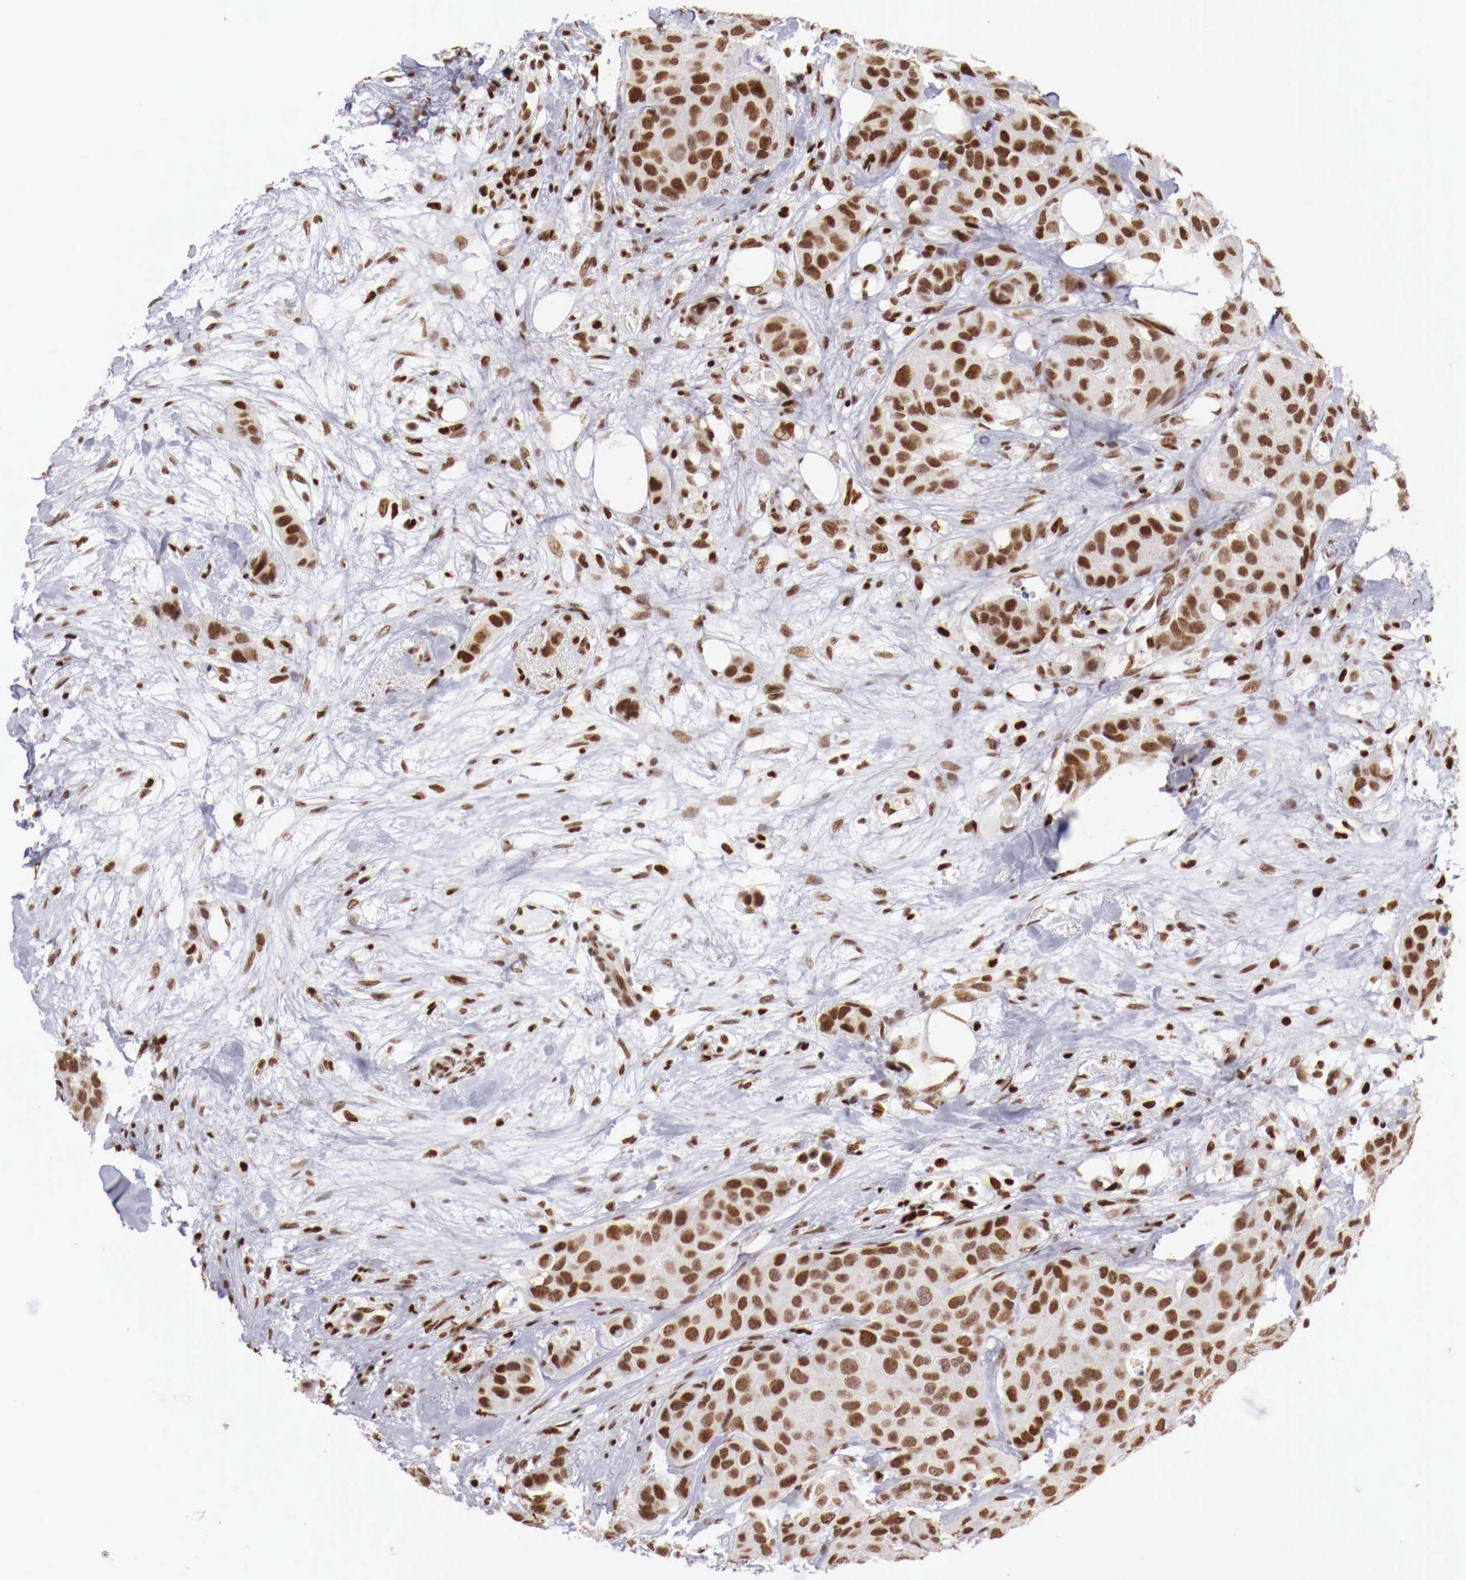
{"staining": {"intensity": "moderate", "quantity": ">75%", "location": "nuclear"}, "tissue": "breast cancer", "cell_type": "Tumor cells", "image_type": "cancer", "snomed": [{"axis": "morphology", "description": "Duct carcinoma"}, {"axis": "topography", "description": "Breast"}], "caption": "Immunohistochemical staining of human breast intraductal carcinoma demonstrates moderate nuclear protein staining in approximately >75% of tumor cells.", "gene": "MAX", "patient": {"sex": "female", "age": 68}}